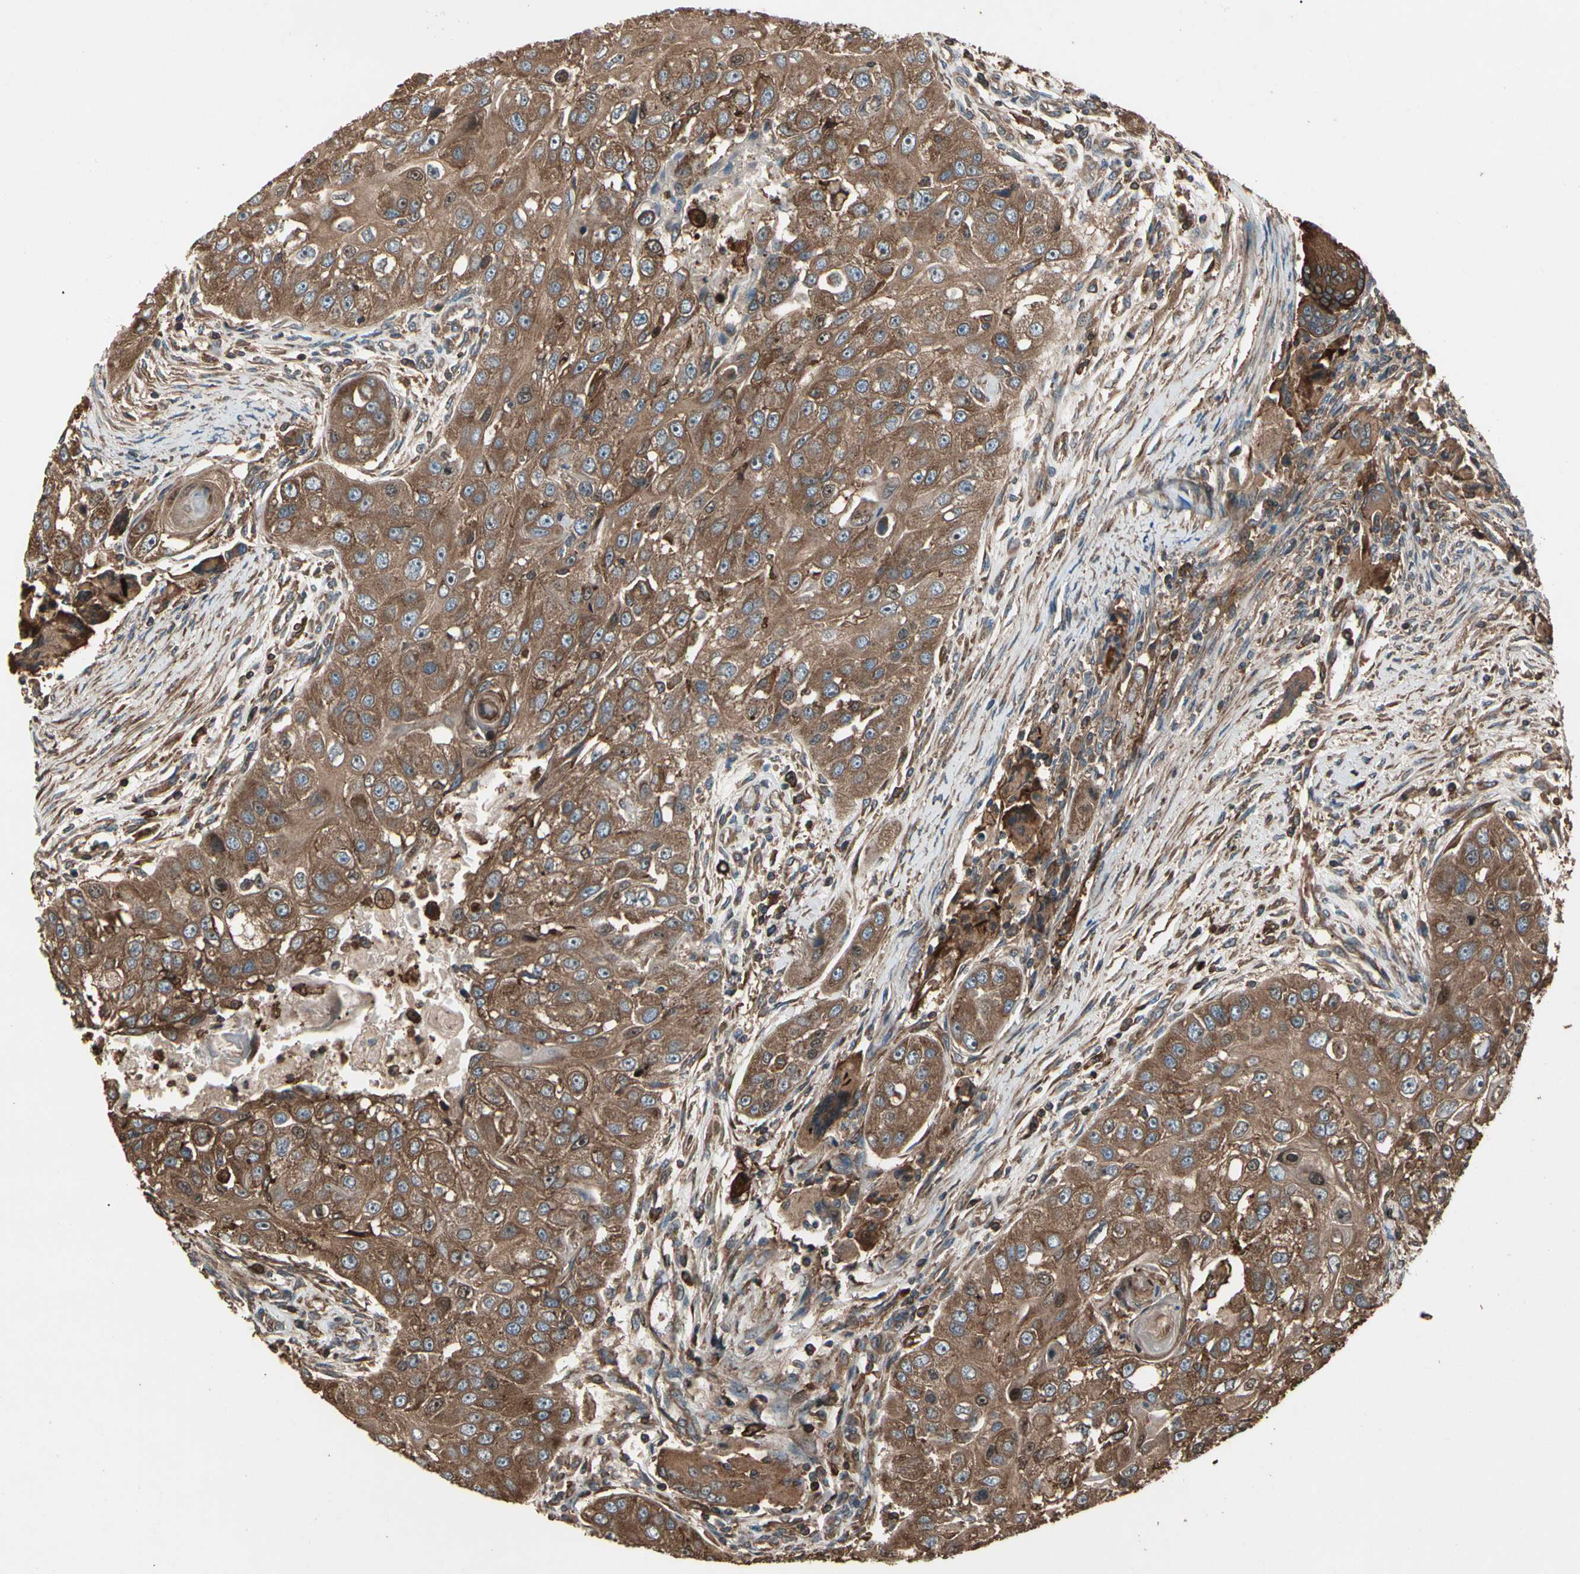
{"staining": {"intensity": "strong", "quantity": ">75%", "location": "cytoplasmic/membranous"}, "tissue": "head and neck cancer", "cell_type": "Tumor cells", "image_type": "cancer", "snomed": [{"axis": "morphology", "description": "Normal tissue, NOS"}, {"axis": "morphology", "description": "Squamous cell carcinoma, NOS"}, {"axis": "topography", "description": "Skeletal muscle"}, {"axis": "topography", "description": "Head-Neck"}], "caption": "Immunohistochemistry (DAB (3,3'-diaminobenzidine)) staining of head and neck cancer reveals strong cytoplasmic/membranous protein staining in approximately >75% of tumor cells. The staining was performed using DAB (3,3'-diaminobenzidine) to visualize the protein expression in brown, while the nuclei were stained in blue with hematoxylin (Magnification: 20x).", "gene": "AGBL2", "patient": {"sex": "male", "age": 51}}